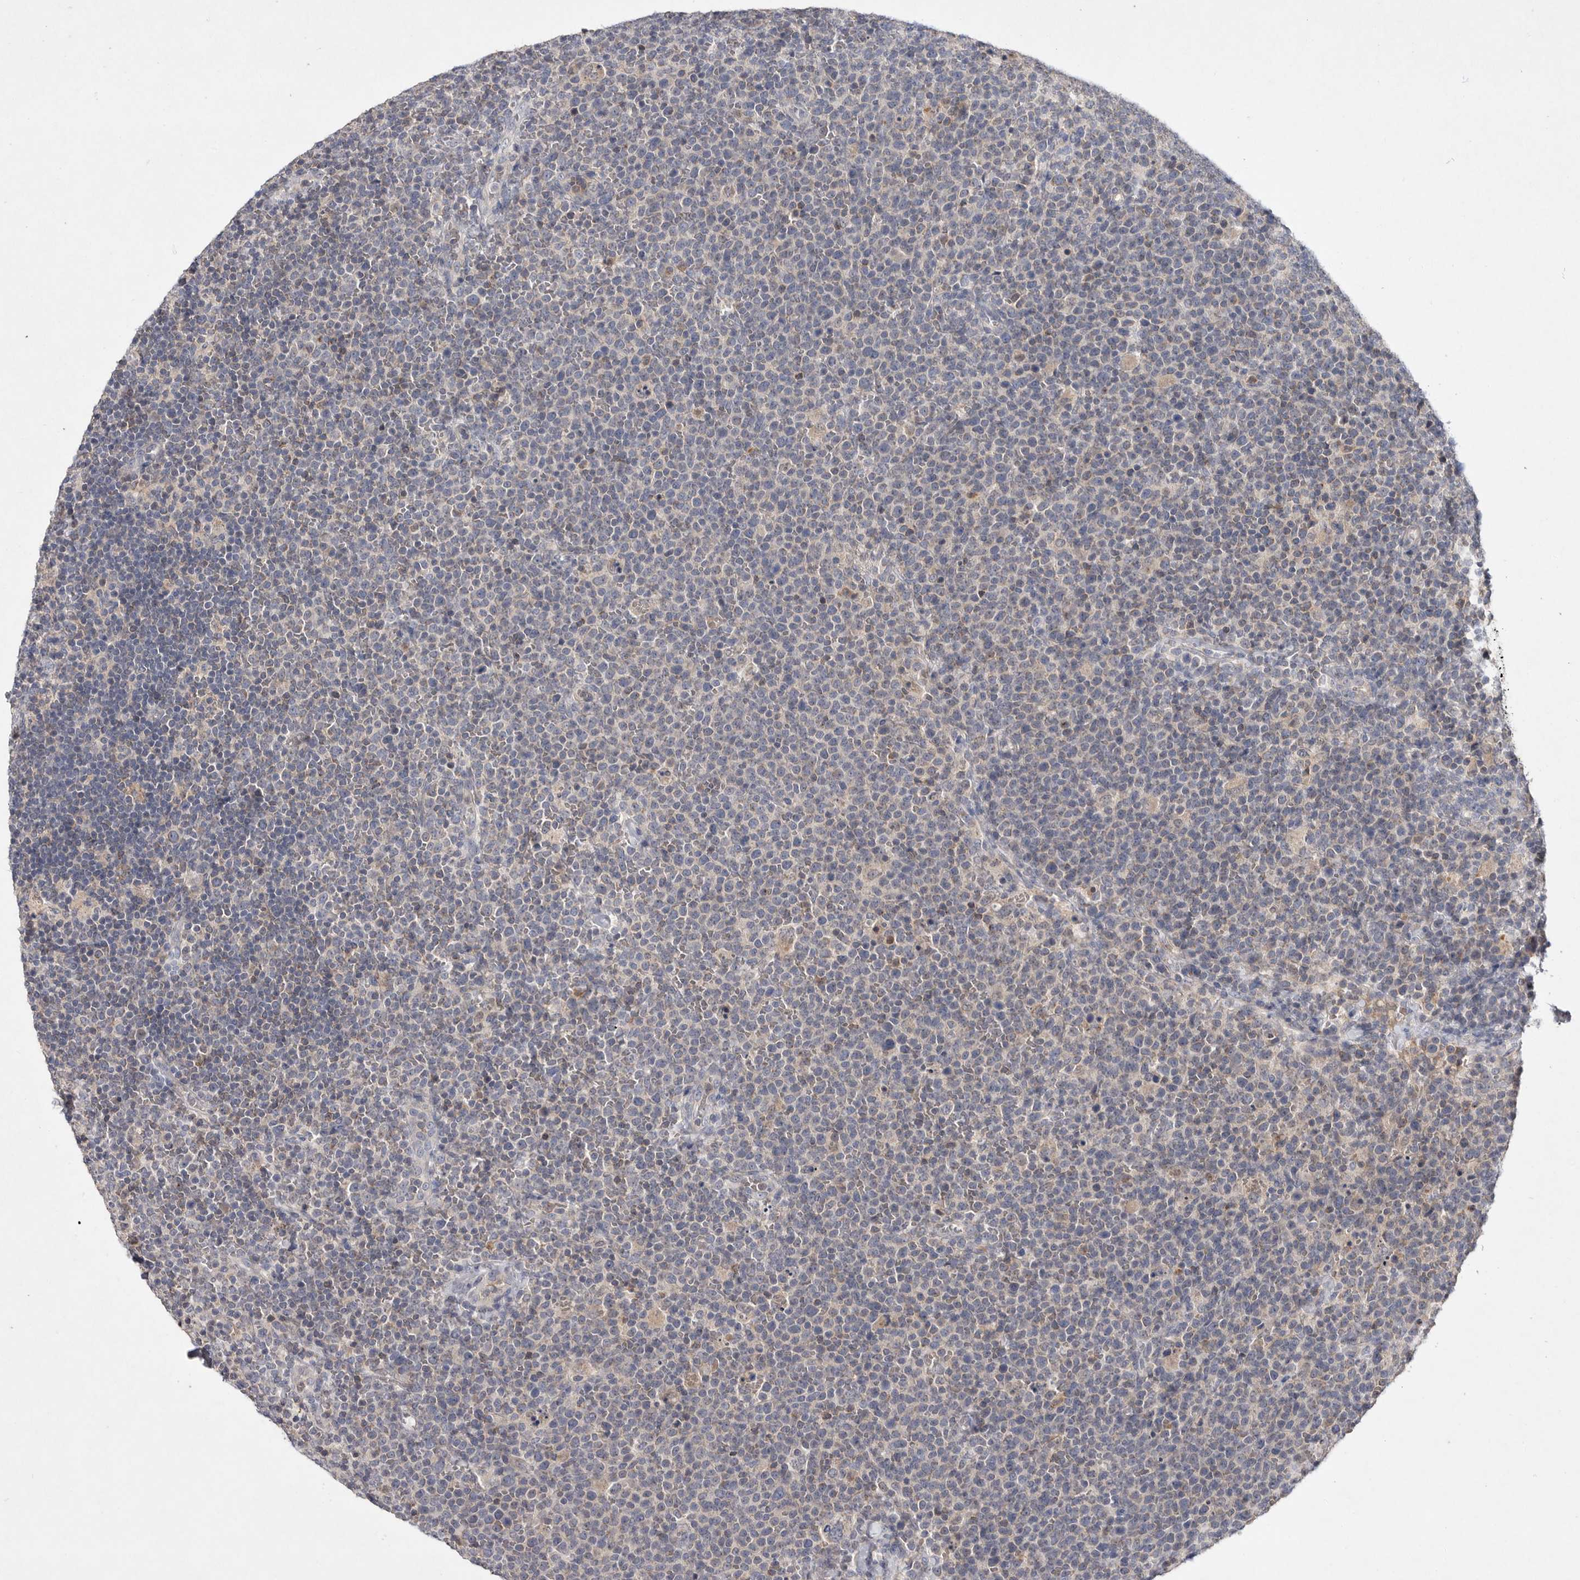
{"staining": {"intensity": "negative", "quantity": "none", "location": "none"}, "tissue": "lymphoma", "cell_type": "Tumor cells", "image_type": "cancer", "snomed": [{"axis": "morphology", "description": "Malignant lymphoma, non-Hodgkin's type, High grade"}, {"axis": "topography", "description": "Lymph node"}], "caption": "Immunohistochemistry of human high-grade malignant lymphoma, non-Hodgkin's type reveals no expression in tumor cells.", "gene": "TNFSF14", "patient": {"sex": "male", "age": 61}}